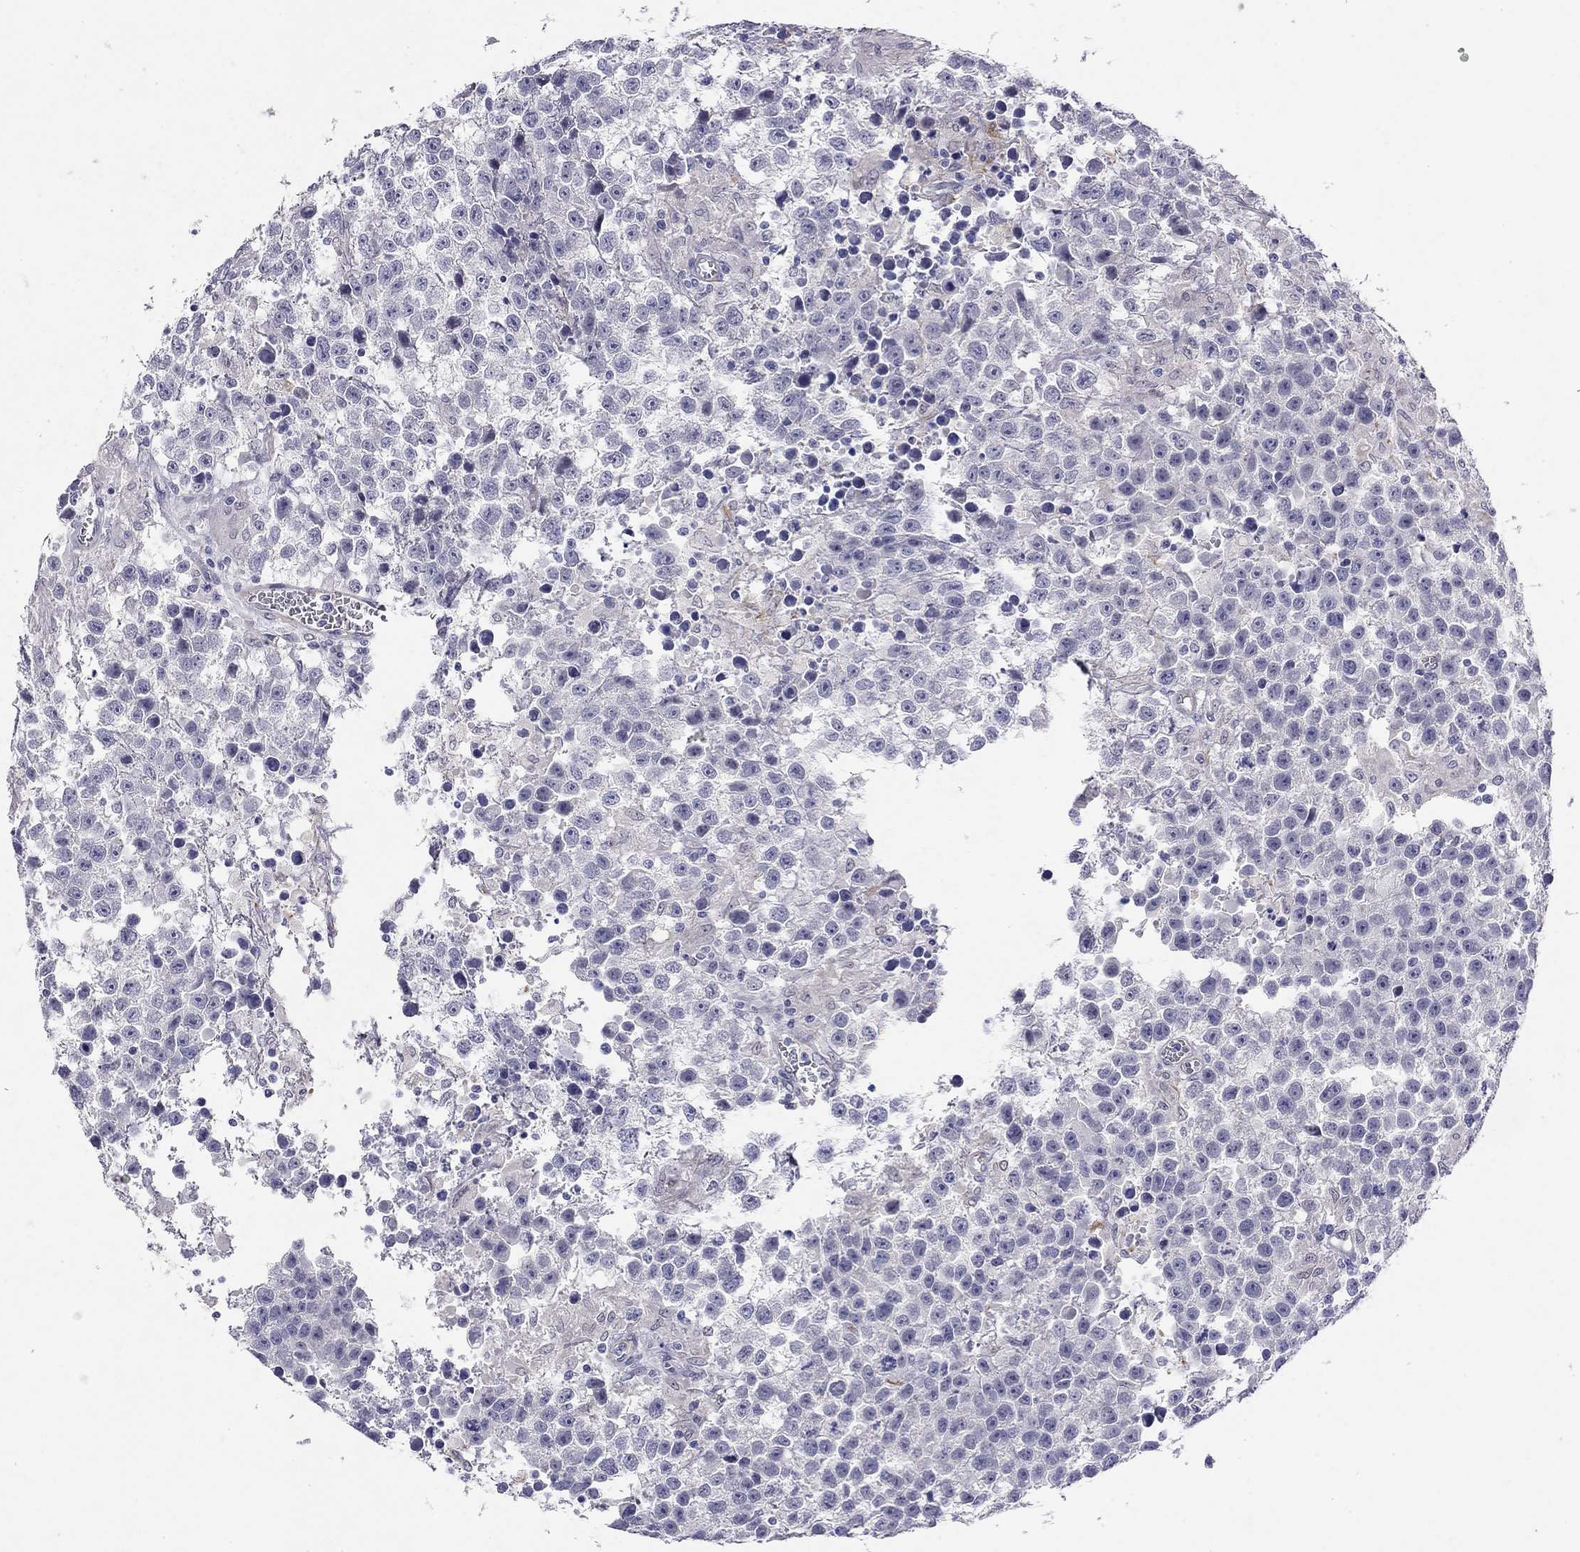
{"staining": {"intensity": "negative", "quantity": "none", "location": "none"}, "tissue": "testis cancer", "cell_type": "Tumor cells", "image_type": "cancer", "snomed": [{"axis": "morphology", "description": "Seminoma, NOS"}, {"axis": "topography", "description": "Testis"}], "caption": "High magnification brightfield microscopy of seminoma (testis) stained with DAB (3,3'-diaminobenzidine) (brown) and counterstained with hematoxylin (blue): tumor cells show no significant positivity.", "gene": "RTL1", "patient": {"sex": "male", "age": 43}}